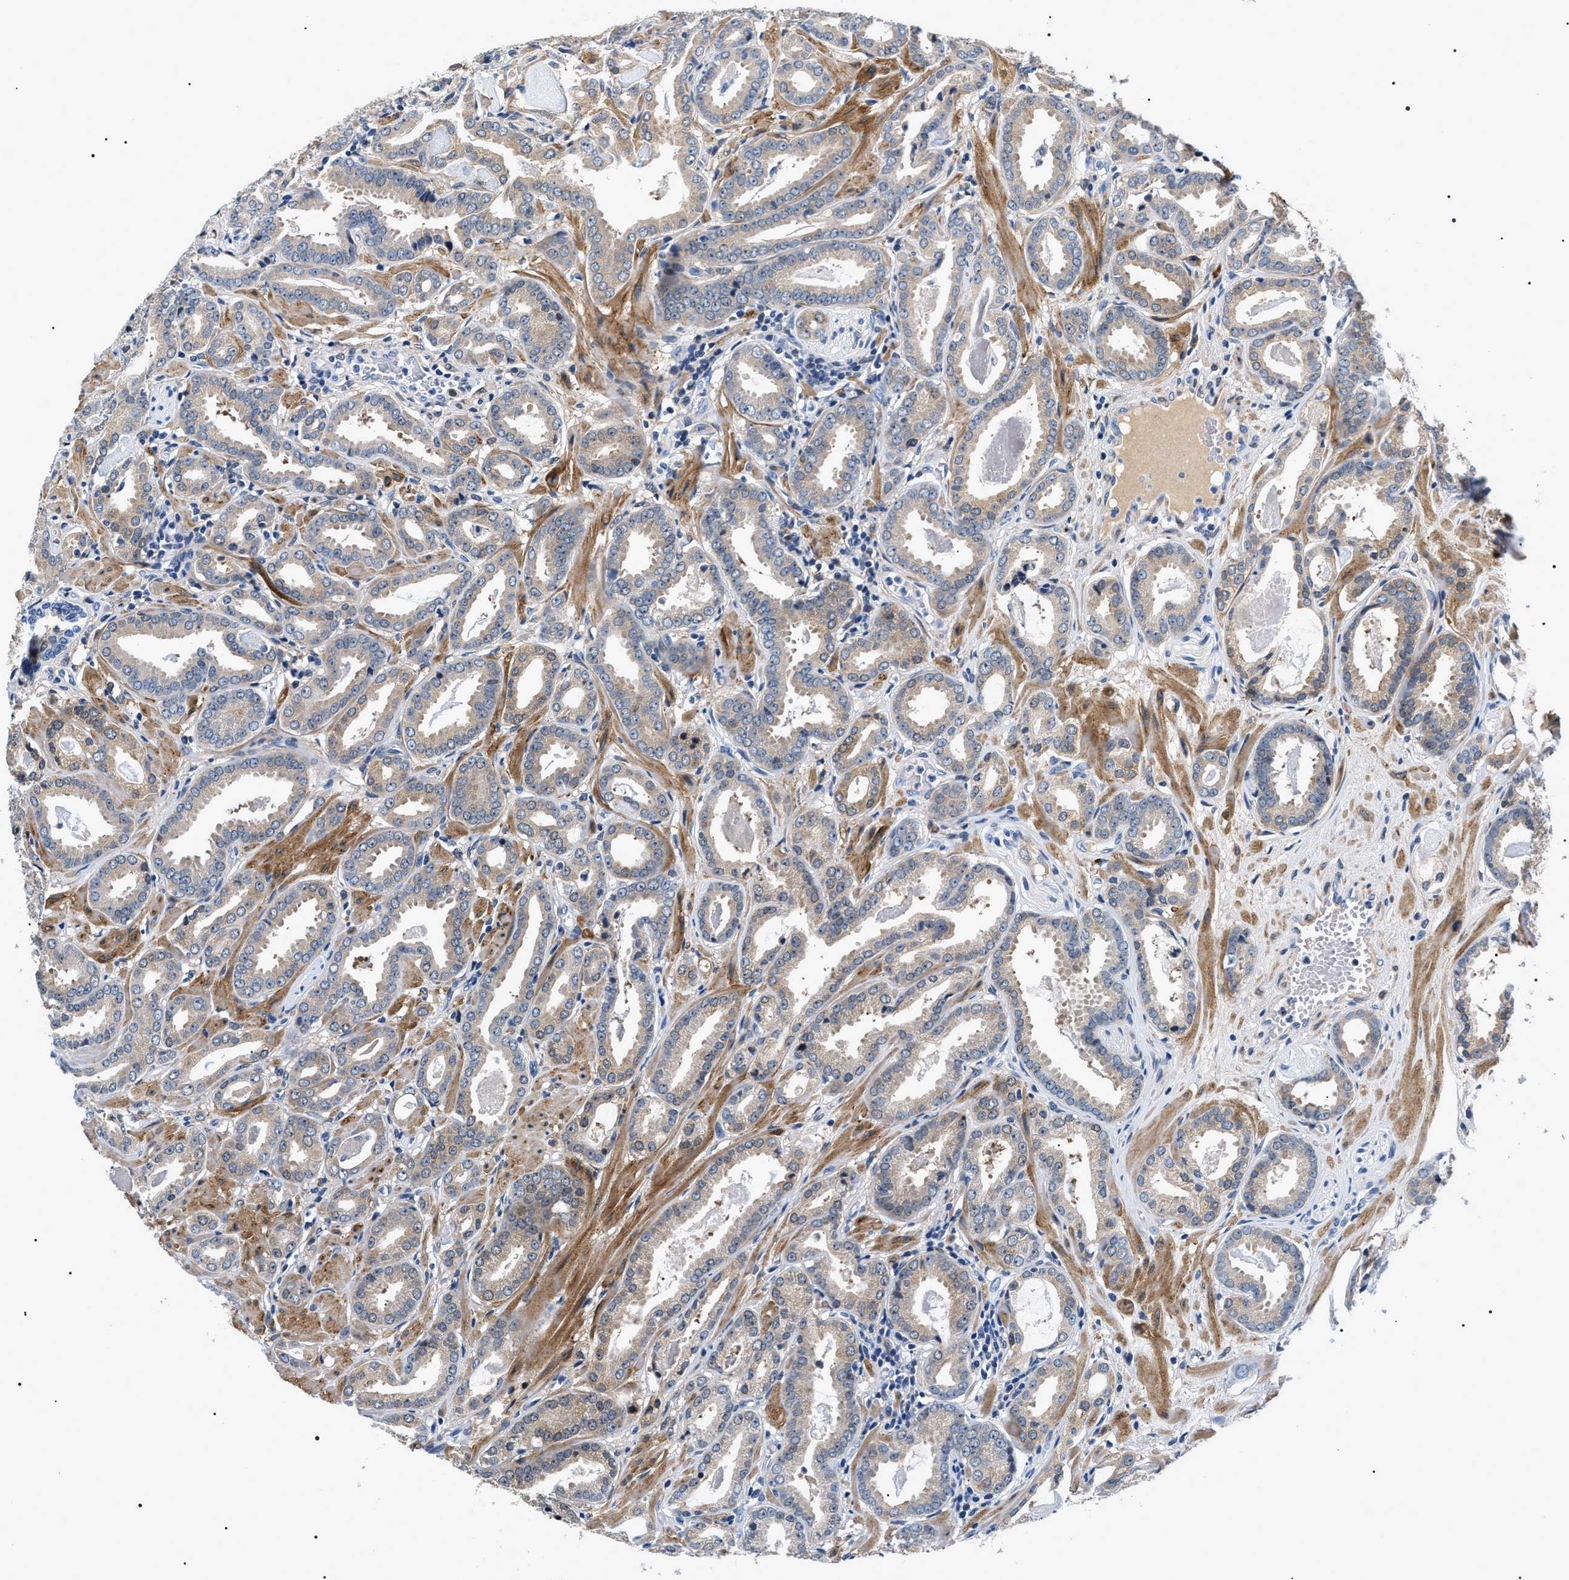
{"staining": {"intensity": "weak", "quantity": "25%-75%", "location": "cytoplasmic/membranous"}, "tissue": "prostate cancer", "cell_type": "Tumor cells", "image_type": "cancer", "snomed": [{"axis": "morphology", "description": "Adenocarcinoma, Low grade"}, {"axis": "topography", "description": "Prostate"}], "caption": "High-magnification brightfield microscopy of low-grade adenocarcinoma (prostate) stained with DAB (brown) and counterstained with hematoxylin (blue). tumor cells exhibit weak cytoplasmic/membranous staining is appreciated in about25%-75% of cells. (IHC, brightfield microscopy, high magnification).", "gene": "BAG2", "patient": {"sex": "male", "age": 53}}